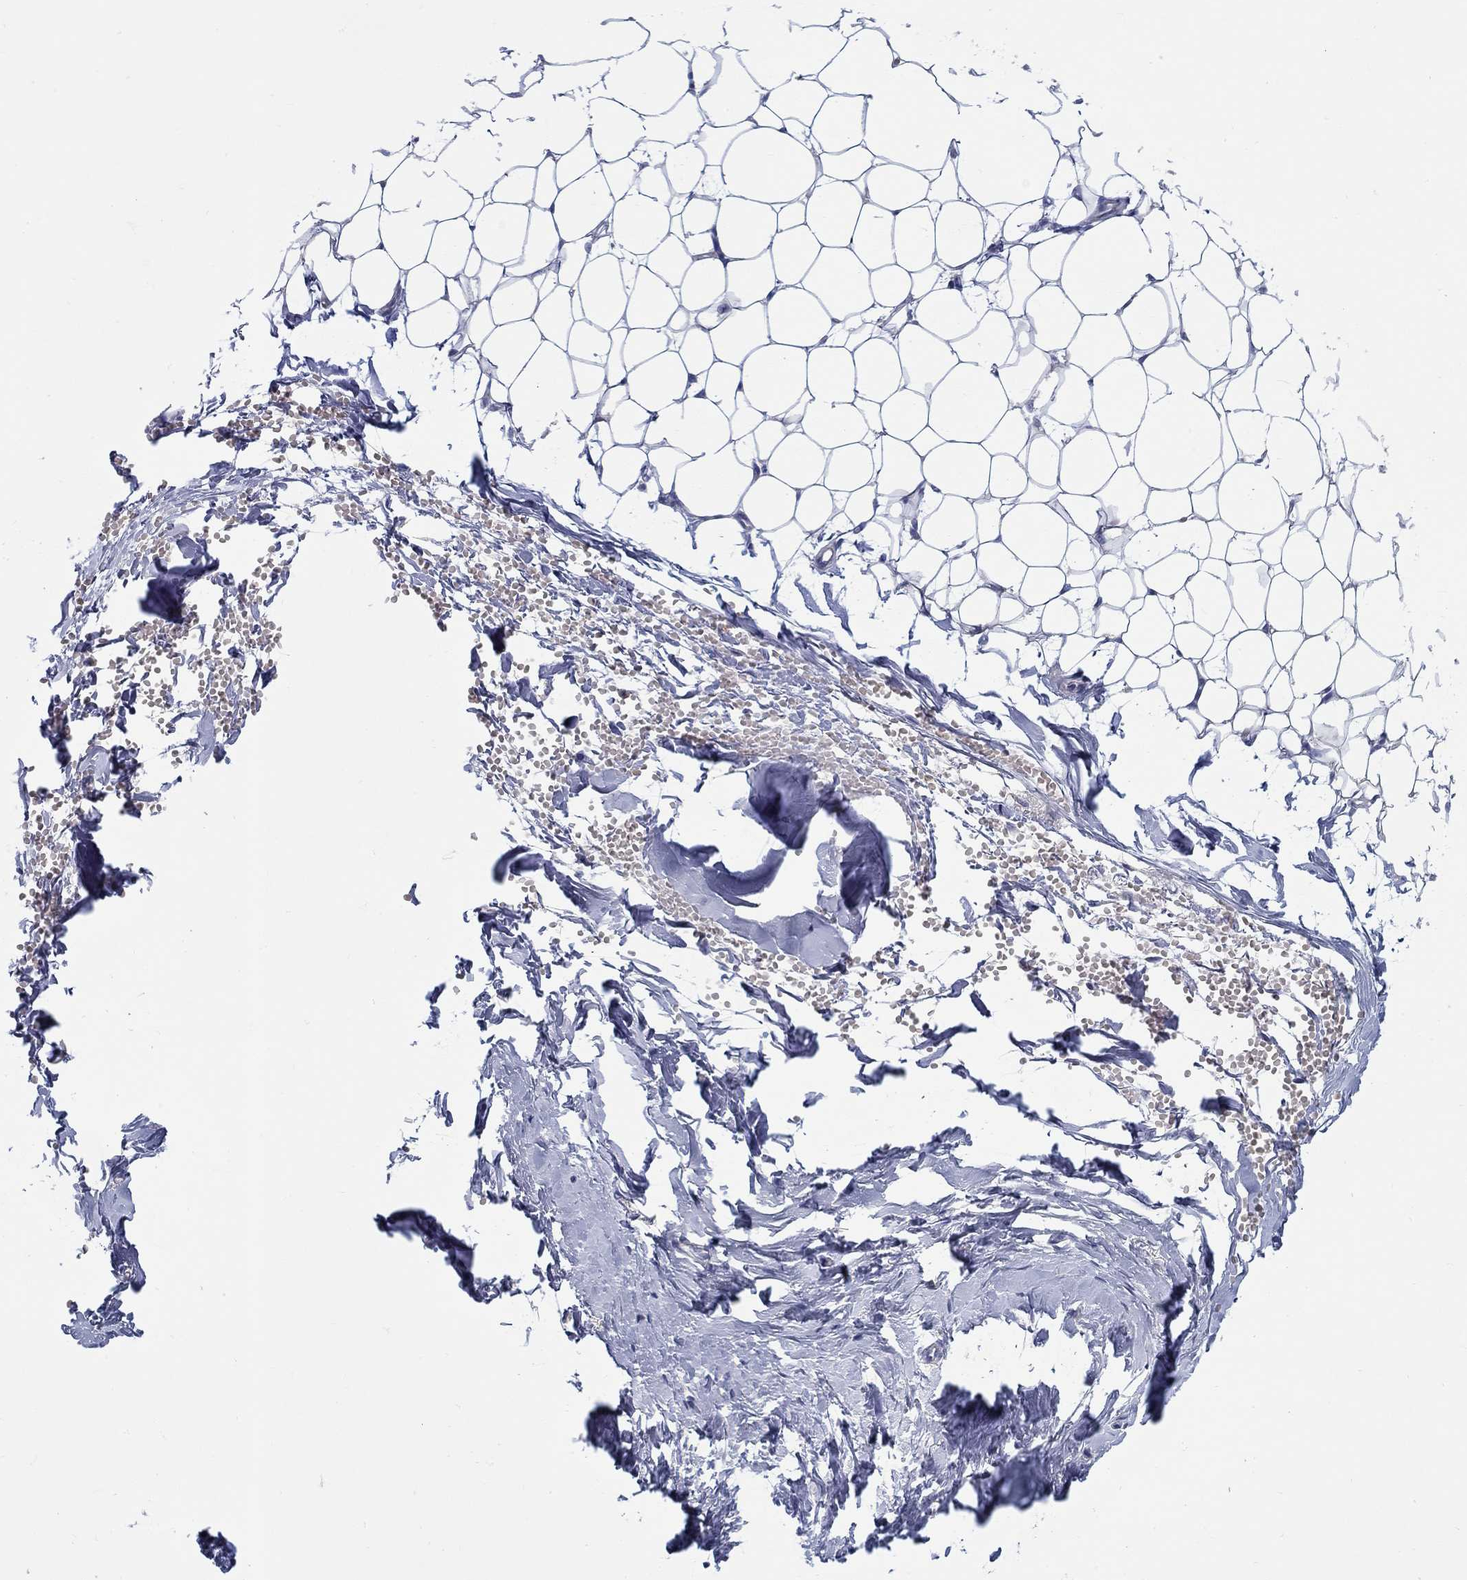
{"staining": {"intensity": "negative", "quantity": "none", "location": "none"}, "tissue": "breast", "cell_type": "Adipocytes", "image_type": "normal", "snomed": [{"axis": "morphology", "description": "Normal tissue, NOS"}, {"axis": "topography", "description": "Breast"}], "caption": "DAB (3,3'-diaminobenzidine) immunohistochemical staining of unremarkable human breast shows no significant expression in adipocytes.", "gene": "ABCA4", "patient": {"sex": "female", "age": 37}}